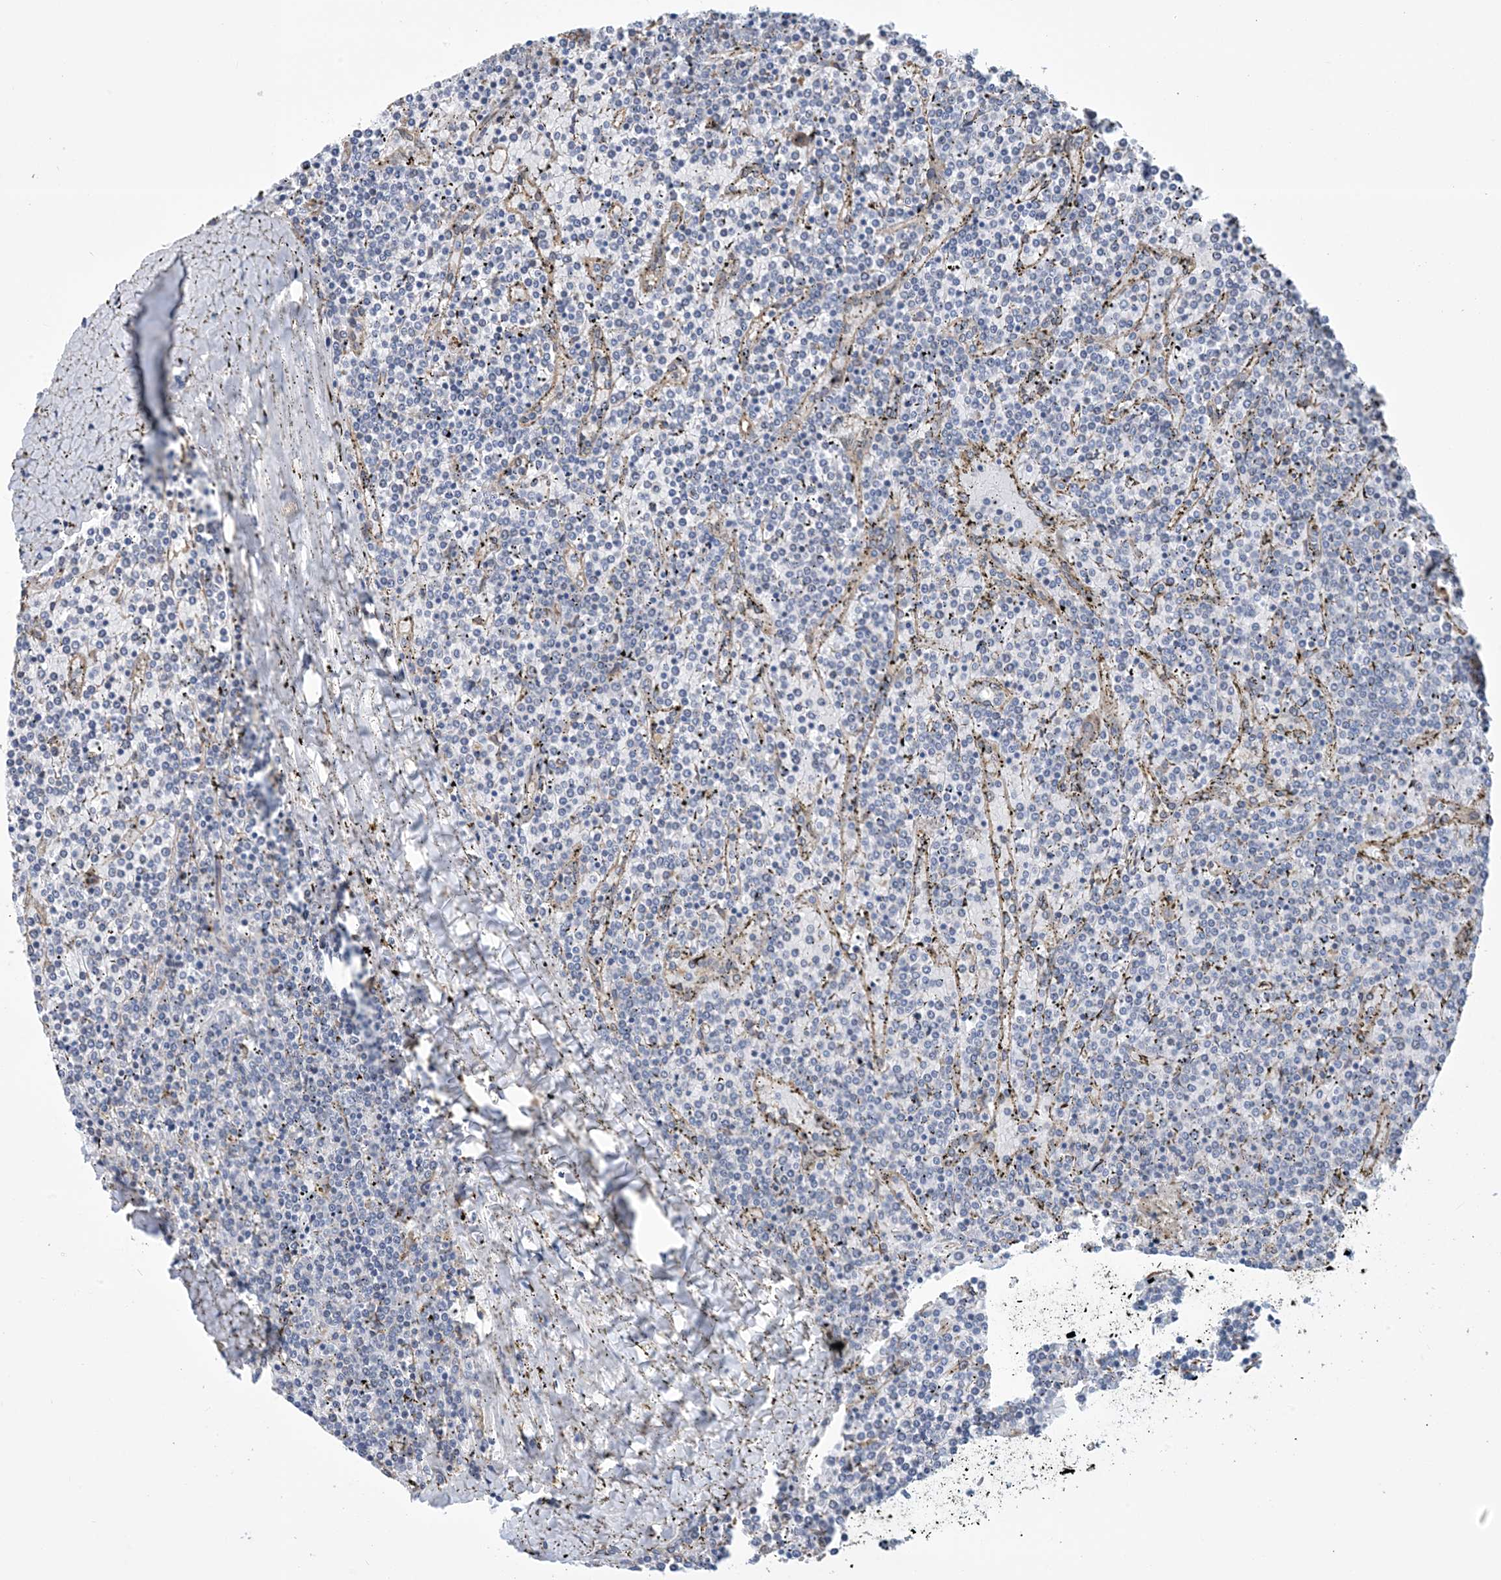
{"staining": {"intensity": "negative", "quantity": "none", "location": "none"}, "tissue": "lymphoma", "cell_type": "Tumor cells", "image_type": "cancer", "snomed": [{"axis": "morphology", "description": "Malignant lymphoma, non-Hodgkin's type, Low grade"}, {"axis": "topography", "description": "Spleen"}], "caption": "Image shows no significant protein expression in tumor cells of lymphoma. (Brightfield microscopy of DAB immunohistochemistry at high magnification).", "gene": "CCDC14", "patient": {"sex": "female", "age": 19}}